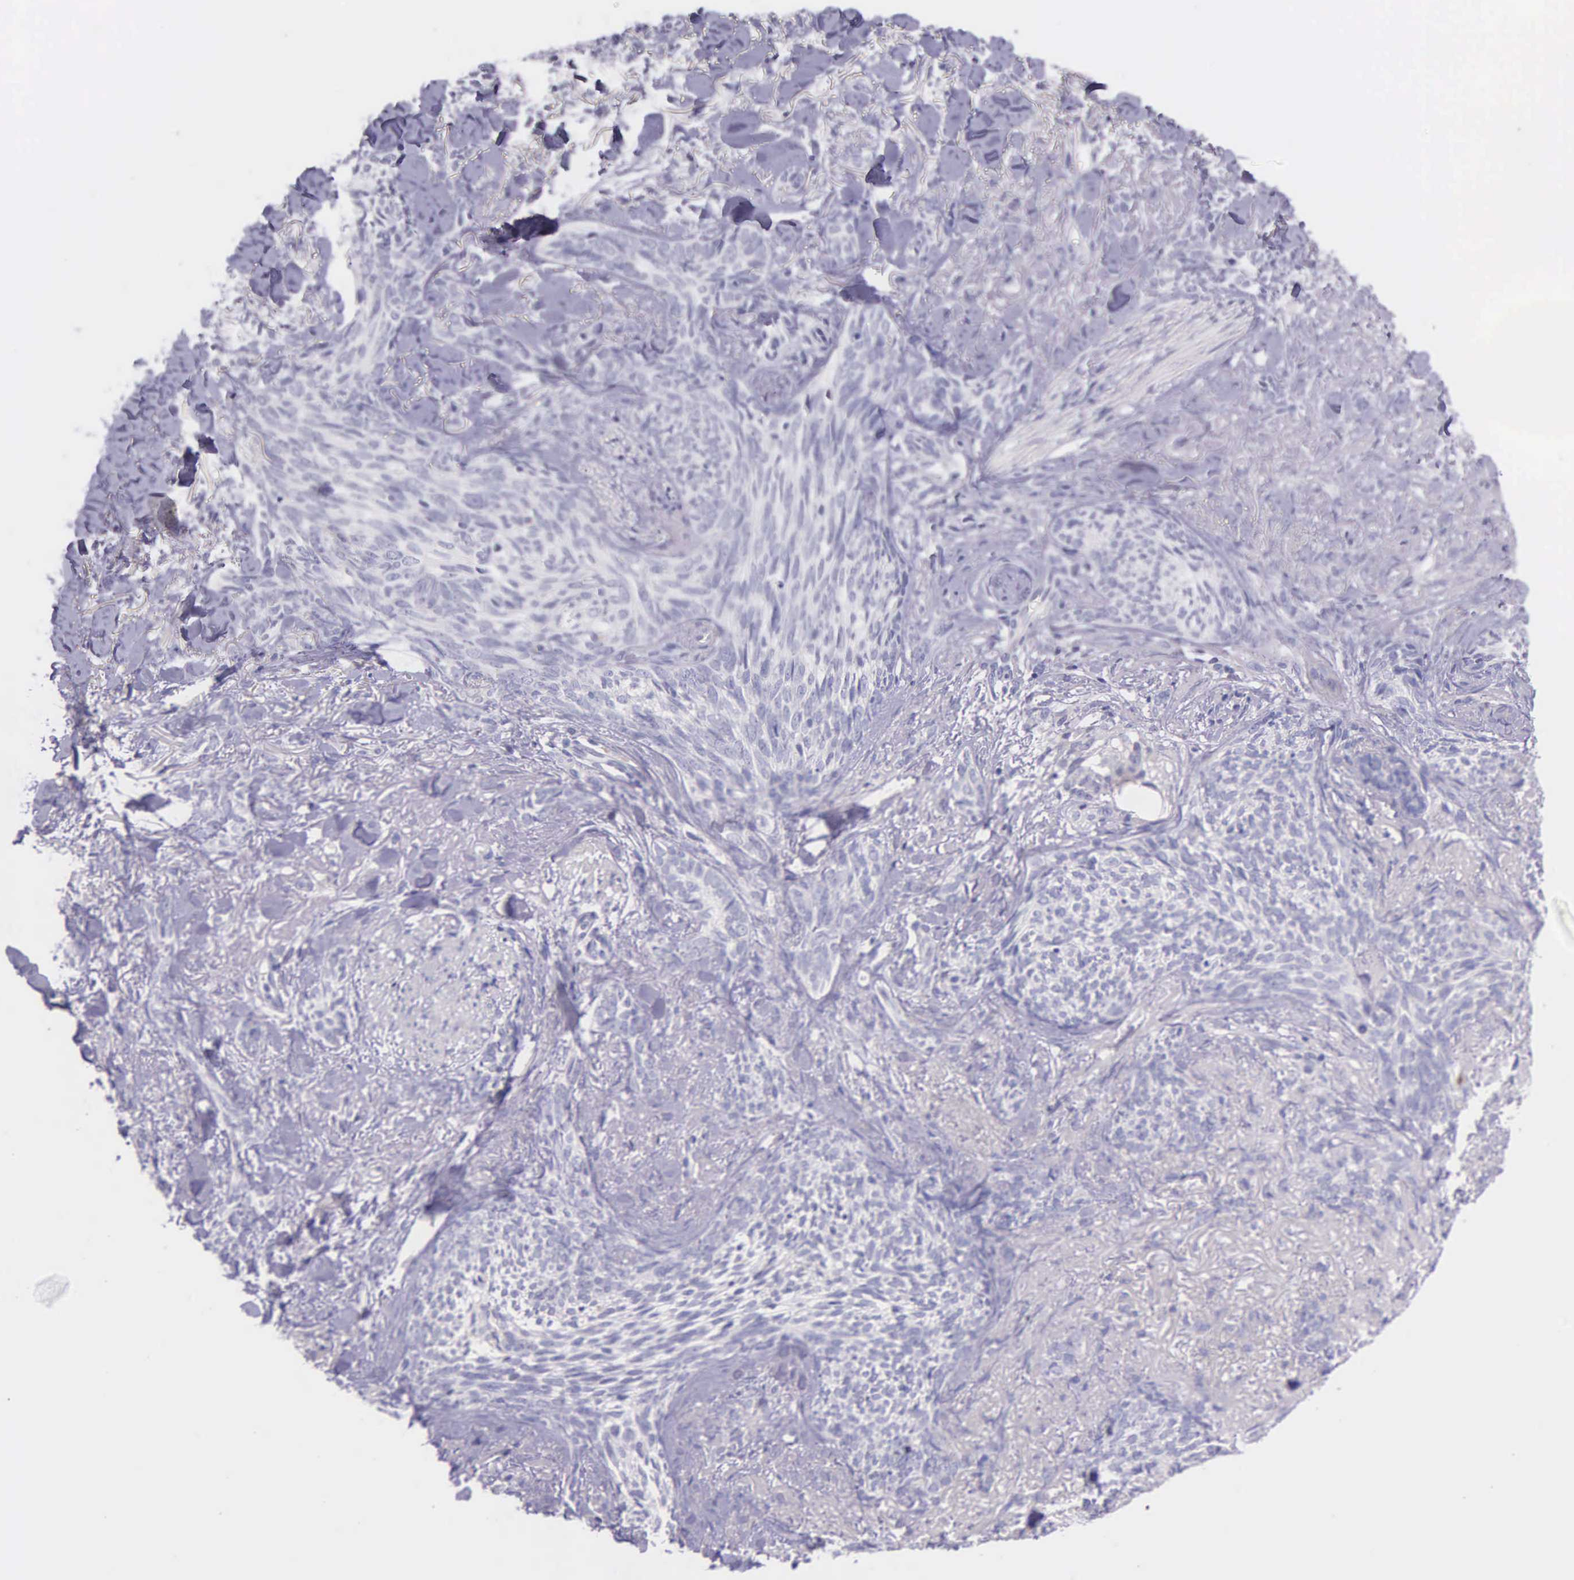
{"staining": {"intensity": "negative", "quantity": "none", "location": "none"}, "tissue": "skin cancer", "cell_type": "Tumor cells", "image_type": "cancer", "snomed": [{"axis": "morphology", "description": "Basal cell carcinoma"}, {"axis": "topography", "description": "Skin"}], "caption": "Micrograph shows no significant protein positivity in tumor cells of basal cell carcinoma (skin).", "gene": "THSD7A", "patient": {"sex": "female", "age": 81}}